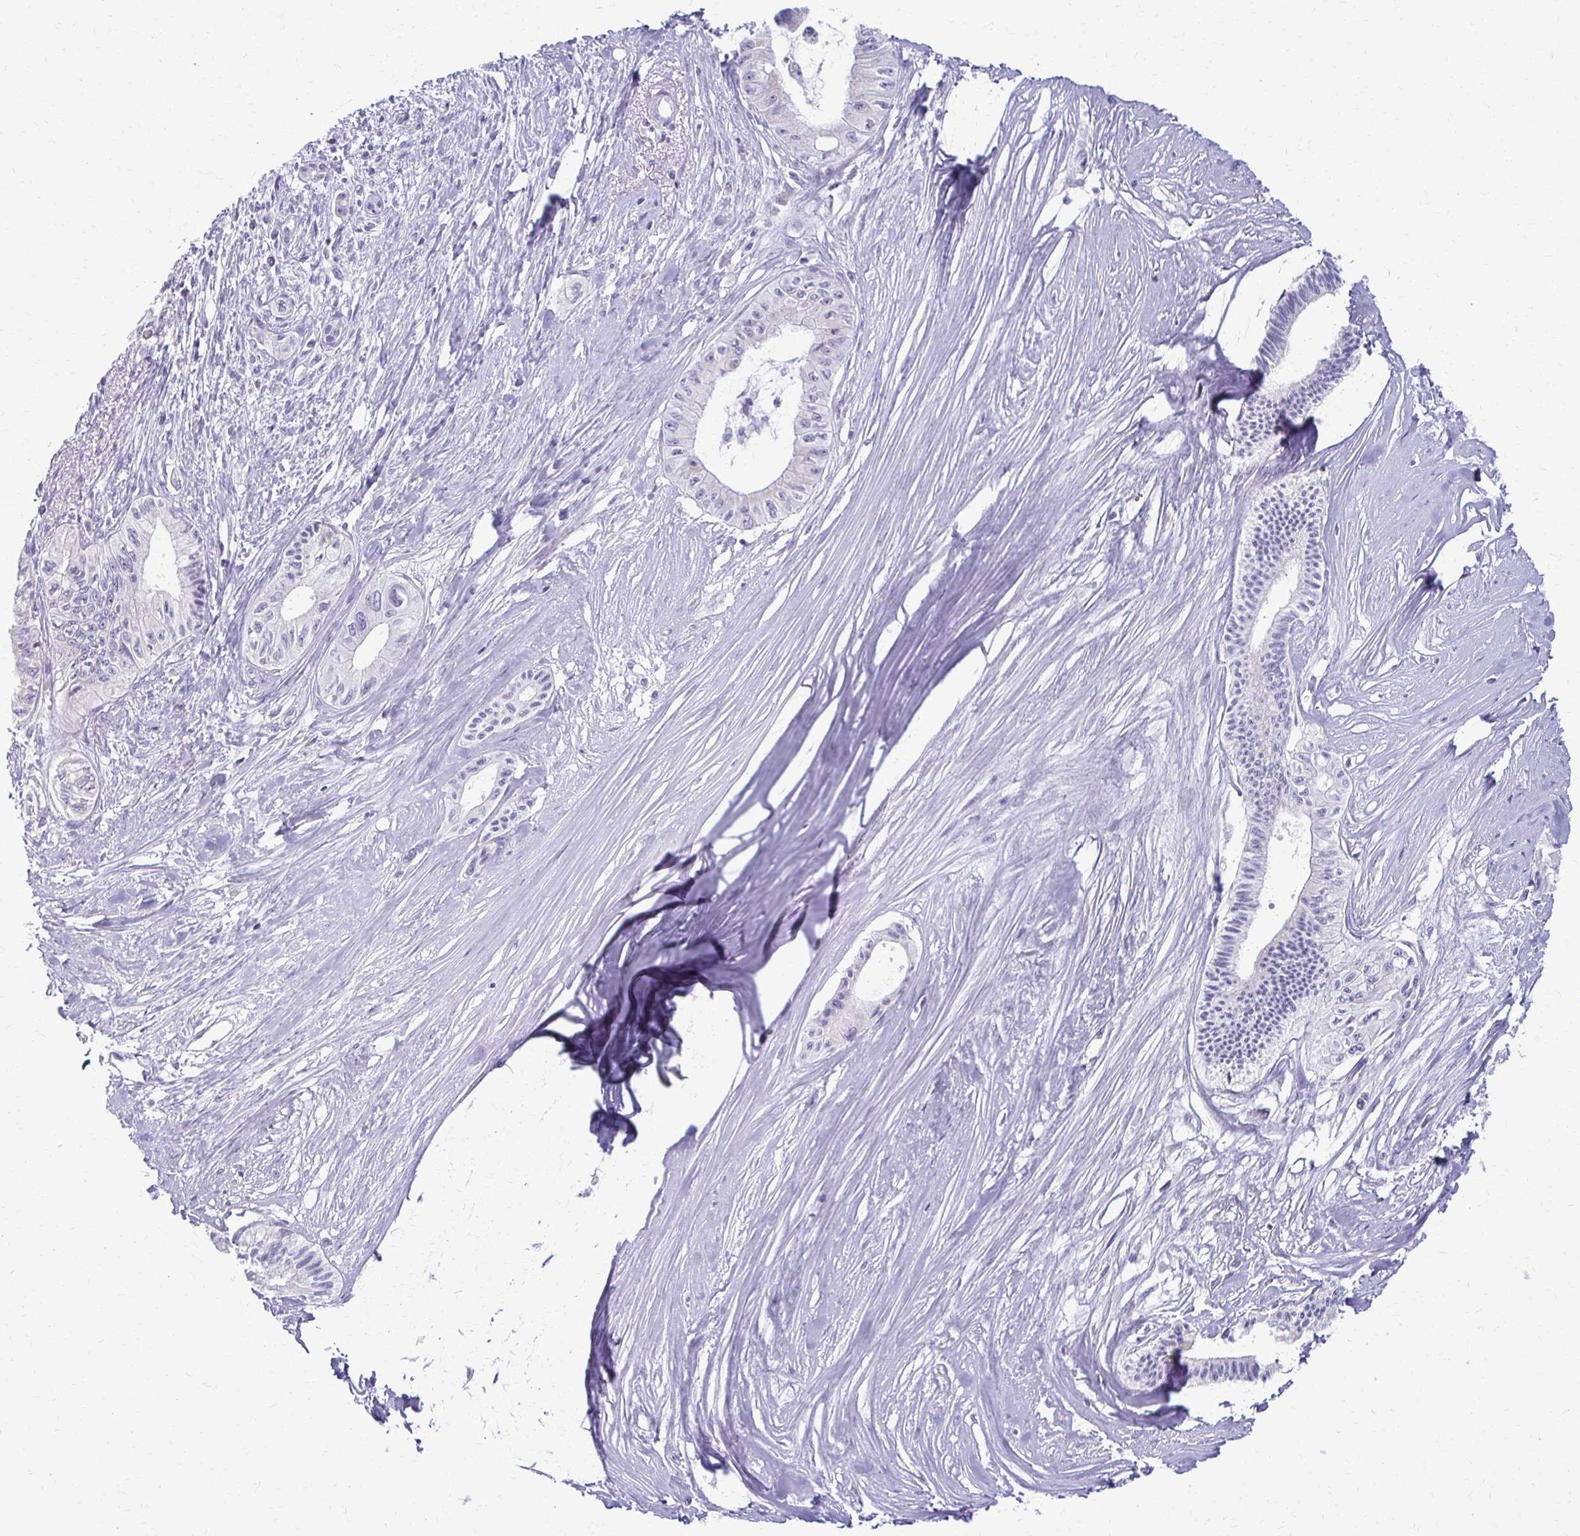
{"staining": {"intensity": "negative", "quantity": "none", "location": "none"}, "tissue": "pancreatic cancer", "cell_type": "Tumor cells", "image_type": "cancer", "snomed": [{"axis": "morphology", "description": "Adenocarcinoma, NOS"}, {"axis": "topography", "description": "Pancreas"}], "caption": "Immunohistochemical staining of human pancreatic cancer (adenocarcinoma) reveals no significant staining in tumor cells.", "gene": "FCGR2B", "patient": {"sex": "male", "age": 71}}